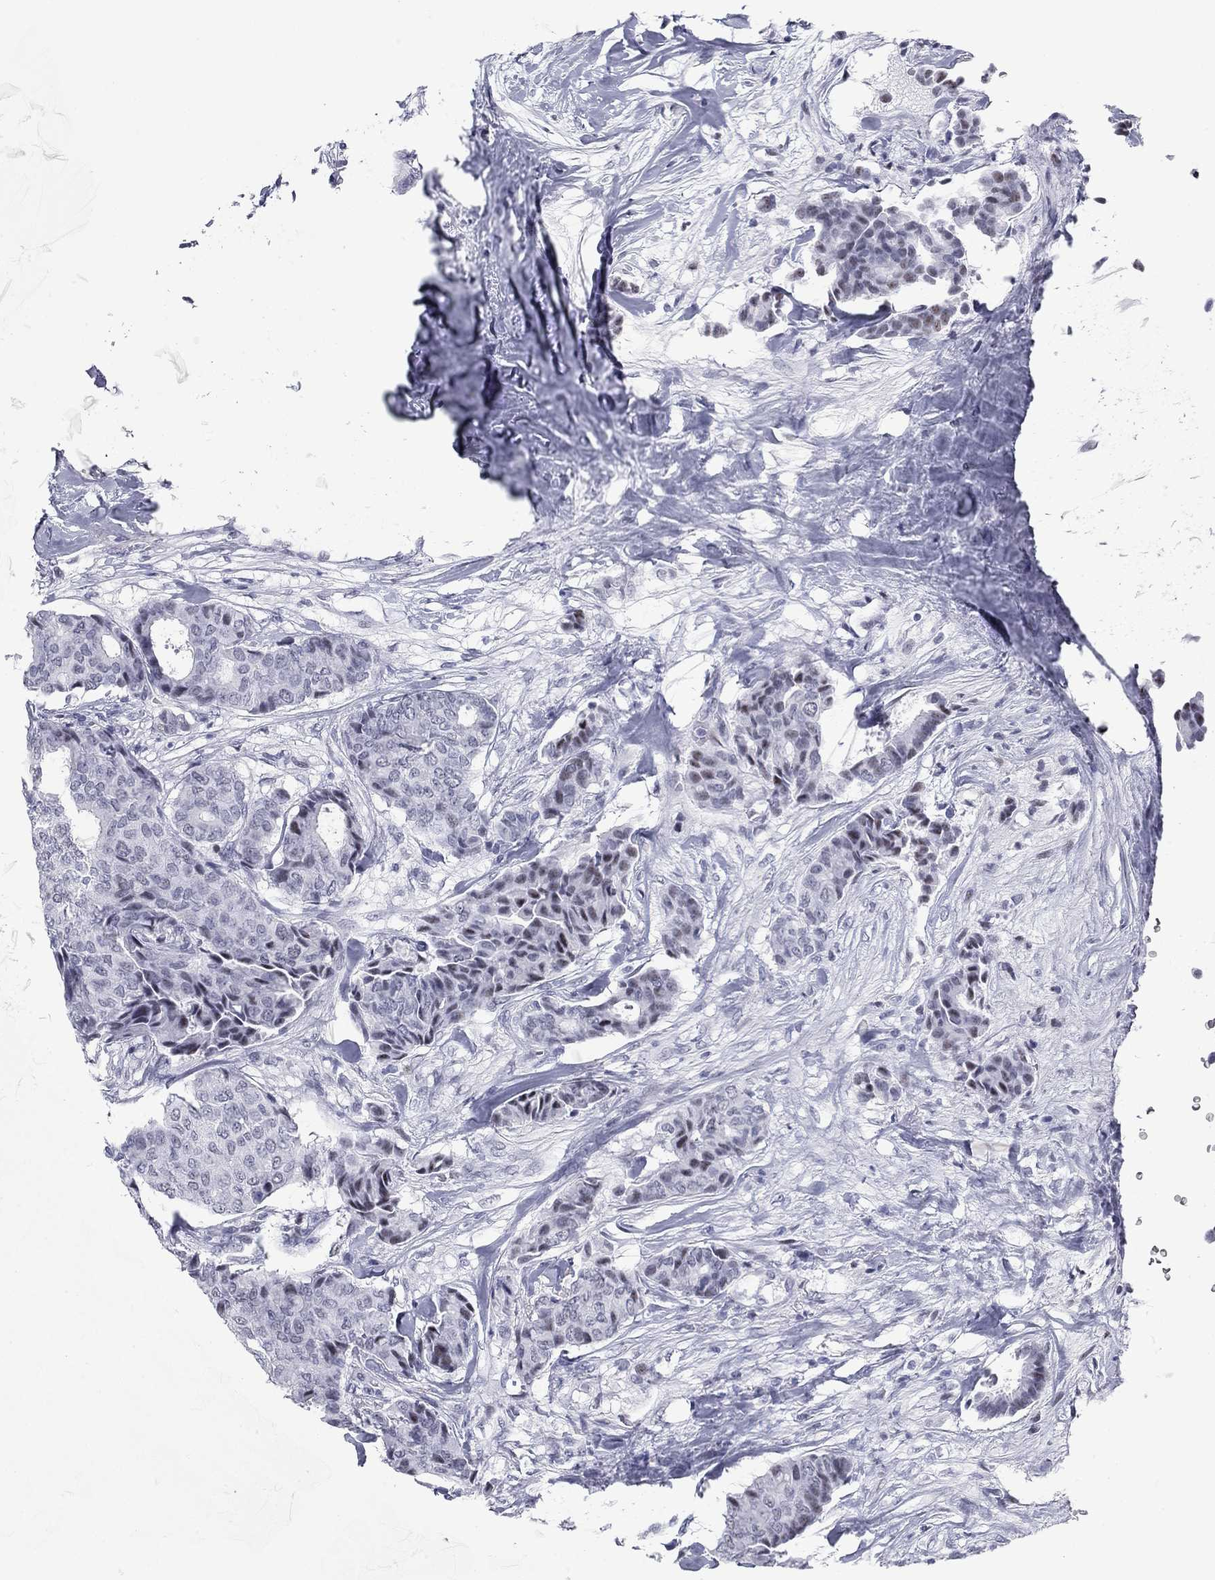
{"staining": {"intensity": "weak", "quantity": "<25%", "location": "nuclear"}, "tissue": "breast cancer", "cell_type": "Tumor cells", "image_type": "cancer", "snomed": [{"axis": "morphology", "description": "Duct carcinoma"}, {"axis": "topography", "description": "Breast"}], "caption": "Micrograph shows no protein expression in tumor cells of breast cancer tissue.", "gene": "ASF1B", "patient": {"sex": "female", "age": 75}}